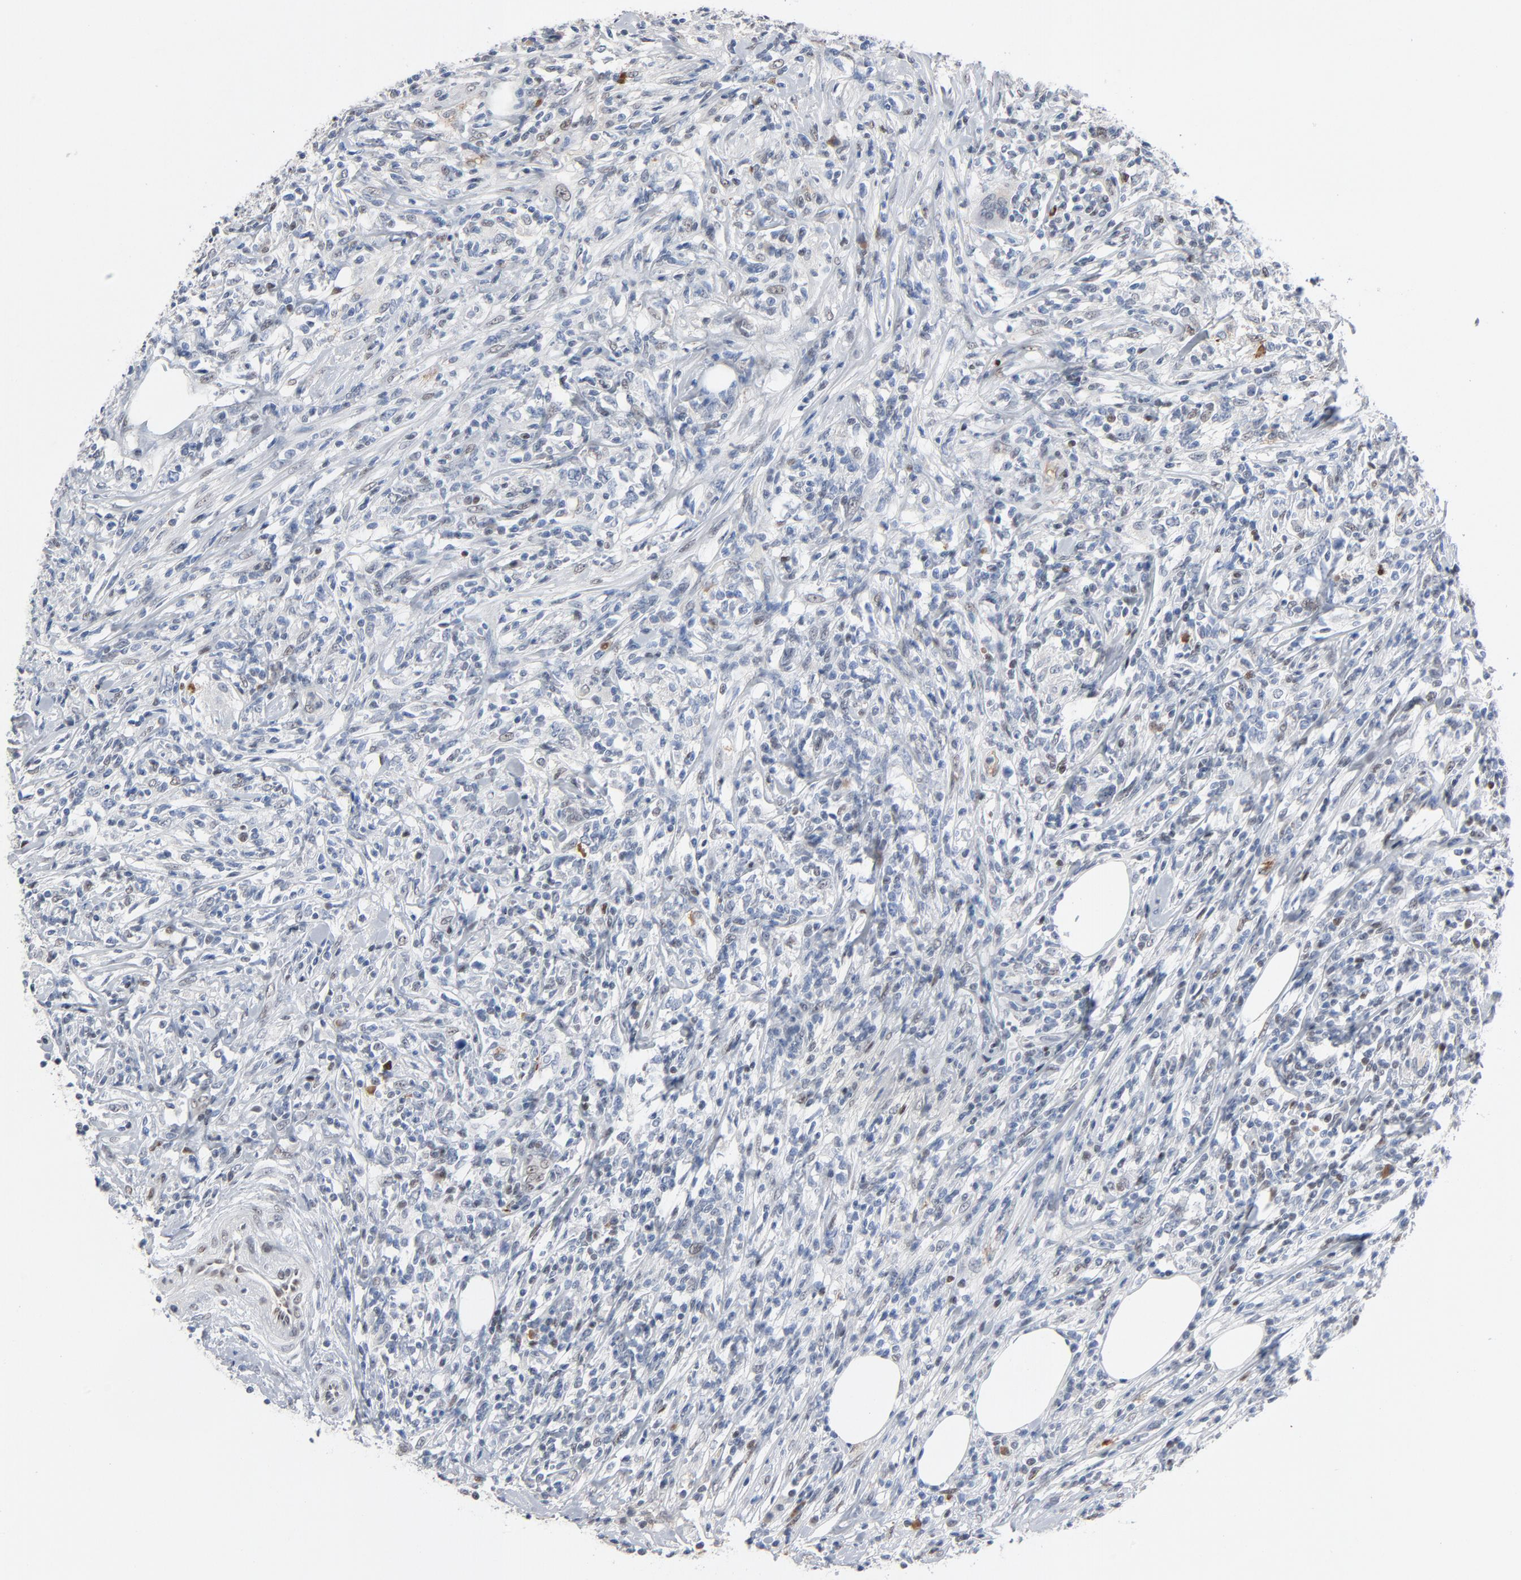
{"staining": {"intensity": "negative", "quantity": "none", "location": "none"}, "tissue": "lymphoma", "cell_type": "Tumor cells", "image_type": "cancer", "snomed": [{"axis": "morphology", "description": "Malignant lymphoma, non-Hodgkin's type, High grade"}, {"axis": "topography", "description": "Lymph node"}], "caption": "There is no significant positivity in tumor cells of high-grade malignant lymphoma, non-Hodgkin's type.", "gene": "FOXP1", "patient": {"sex": "female", "age": 84}}